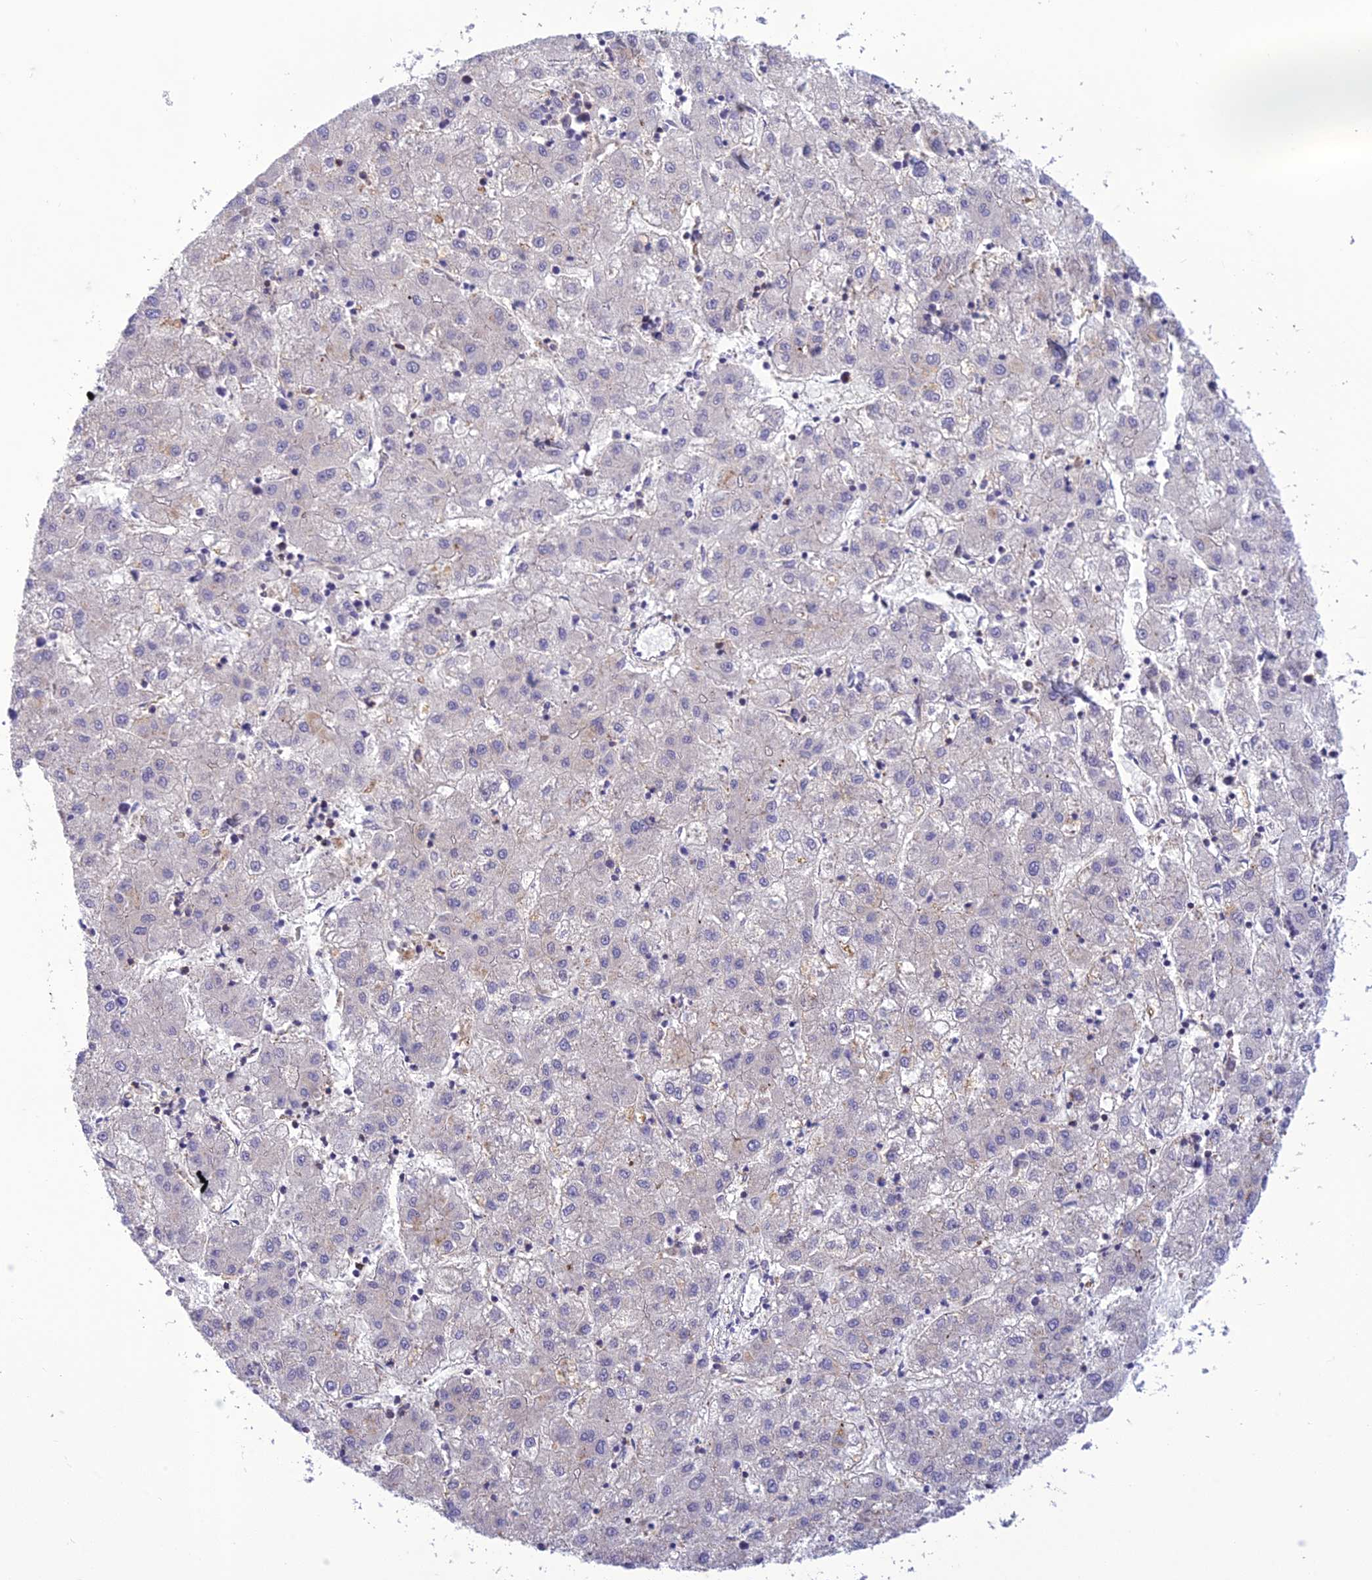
{"staining": {"intensity": "negative", "quantity": "none", "location": "none"}, "tissue": "liver cancer", "cell_type": "Tumor cells", "image_type": "cancer", "snomed": [{"axis": "morphology", "description": "Carcinoma, Hepatocellular, NOS"}, {"axis": "topography", "description": "Liver"}], "caption": "Liver cancer was stained to show a protein in brown. There is no significant positivity in tumor cells.", "gene": "ITGAE", "patient": {"sex": "male", "age": 72}}